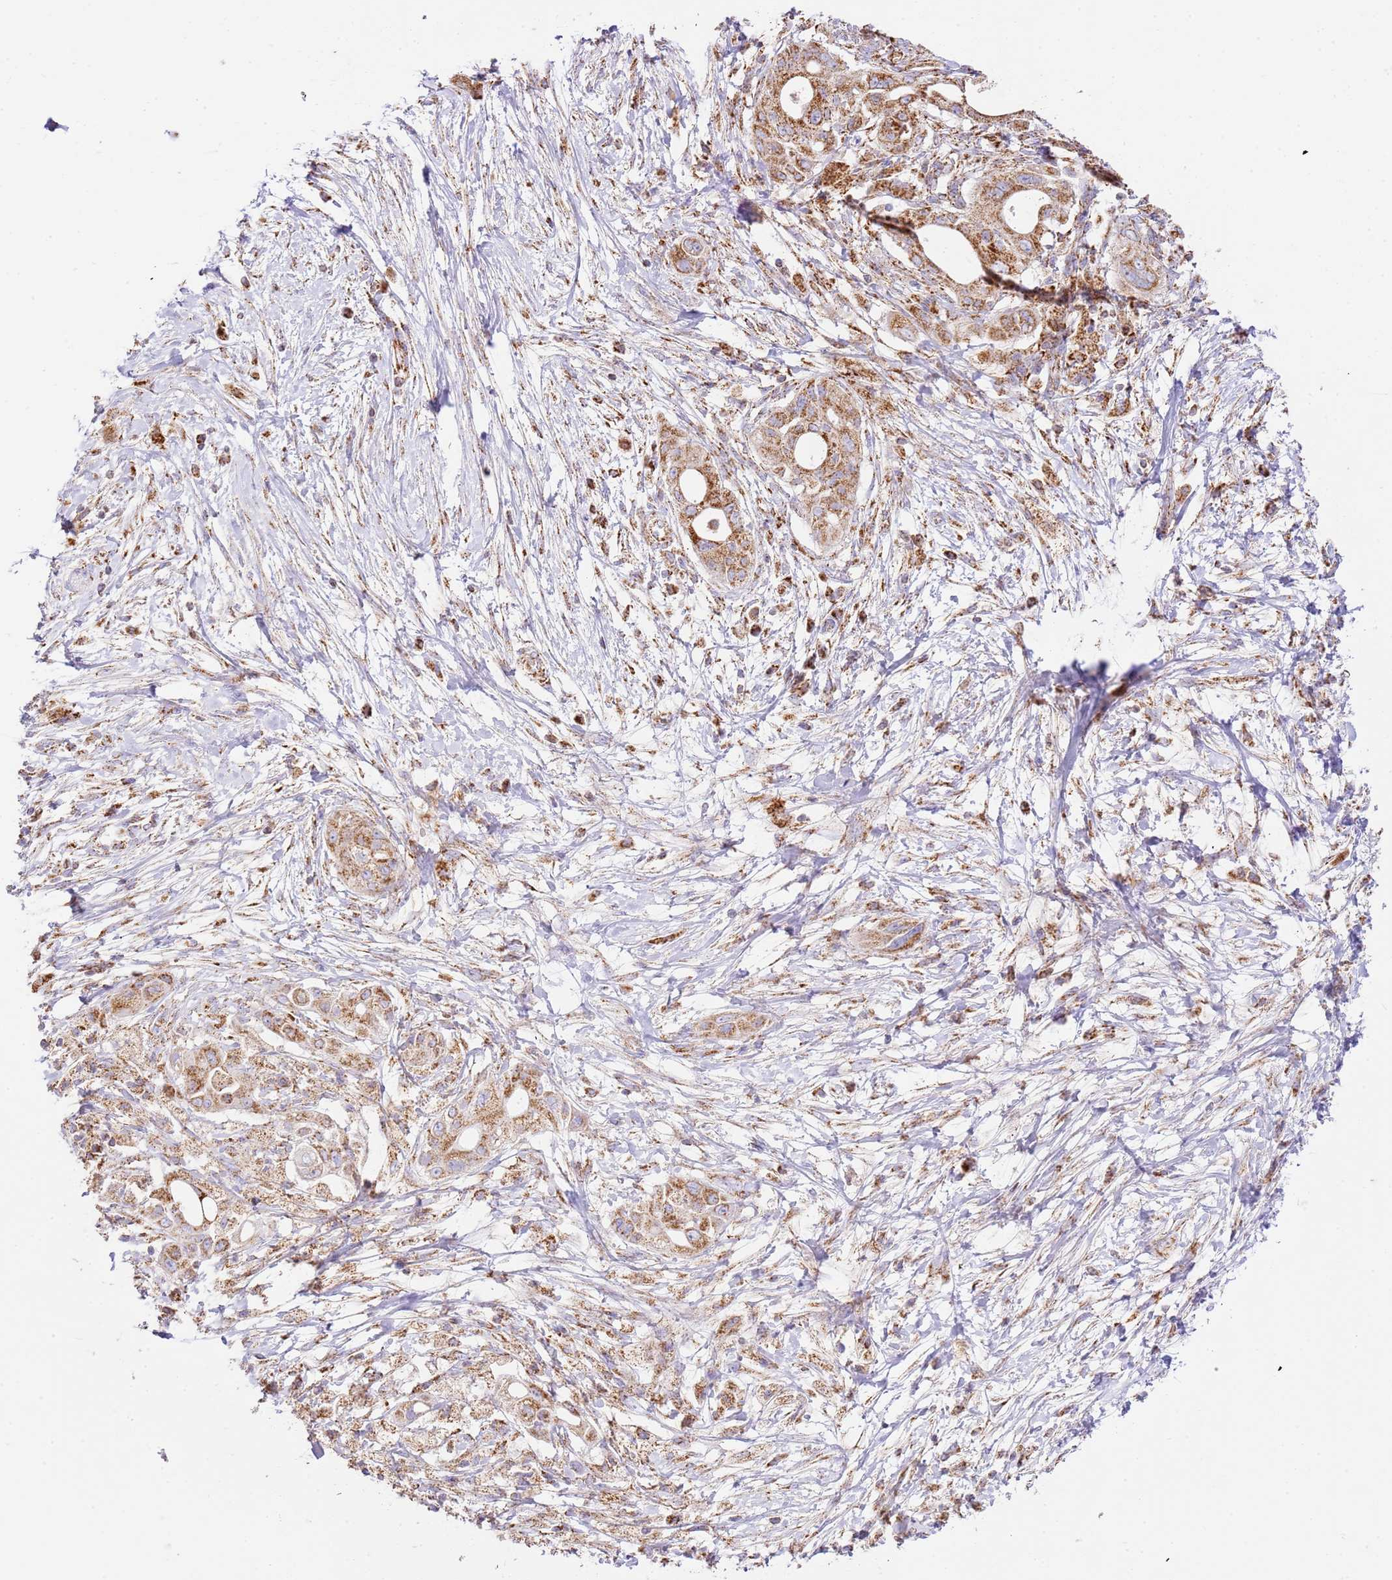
{"staining": {"intensity": "moderate", "quantity": ">75%", "location": "cytoplasmic/membranous"}, "tissue": "pancreatic cancer", "cell_type": "Tumor cells", "image_type": "cancer", "snomed": [{"axis": "morphology", "description": "Adenocarcinoma, NOS"}, {"axis": "topography", "description": "Pancreas"}], "caption": "Protein expression analysis of pancreatic cancer (adenocarcinoma) exhibits moderate cytoplasmic/membranous staining in approximately >75% of tumor cells.", "gene": "ZBTB39", "patient": {"sex": "male", "age": 68}}